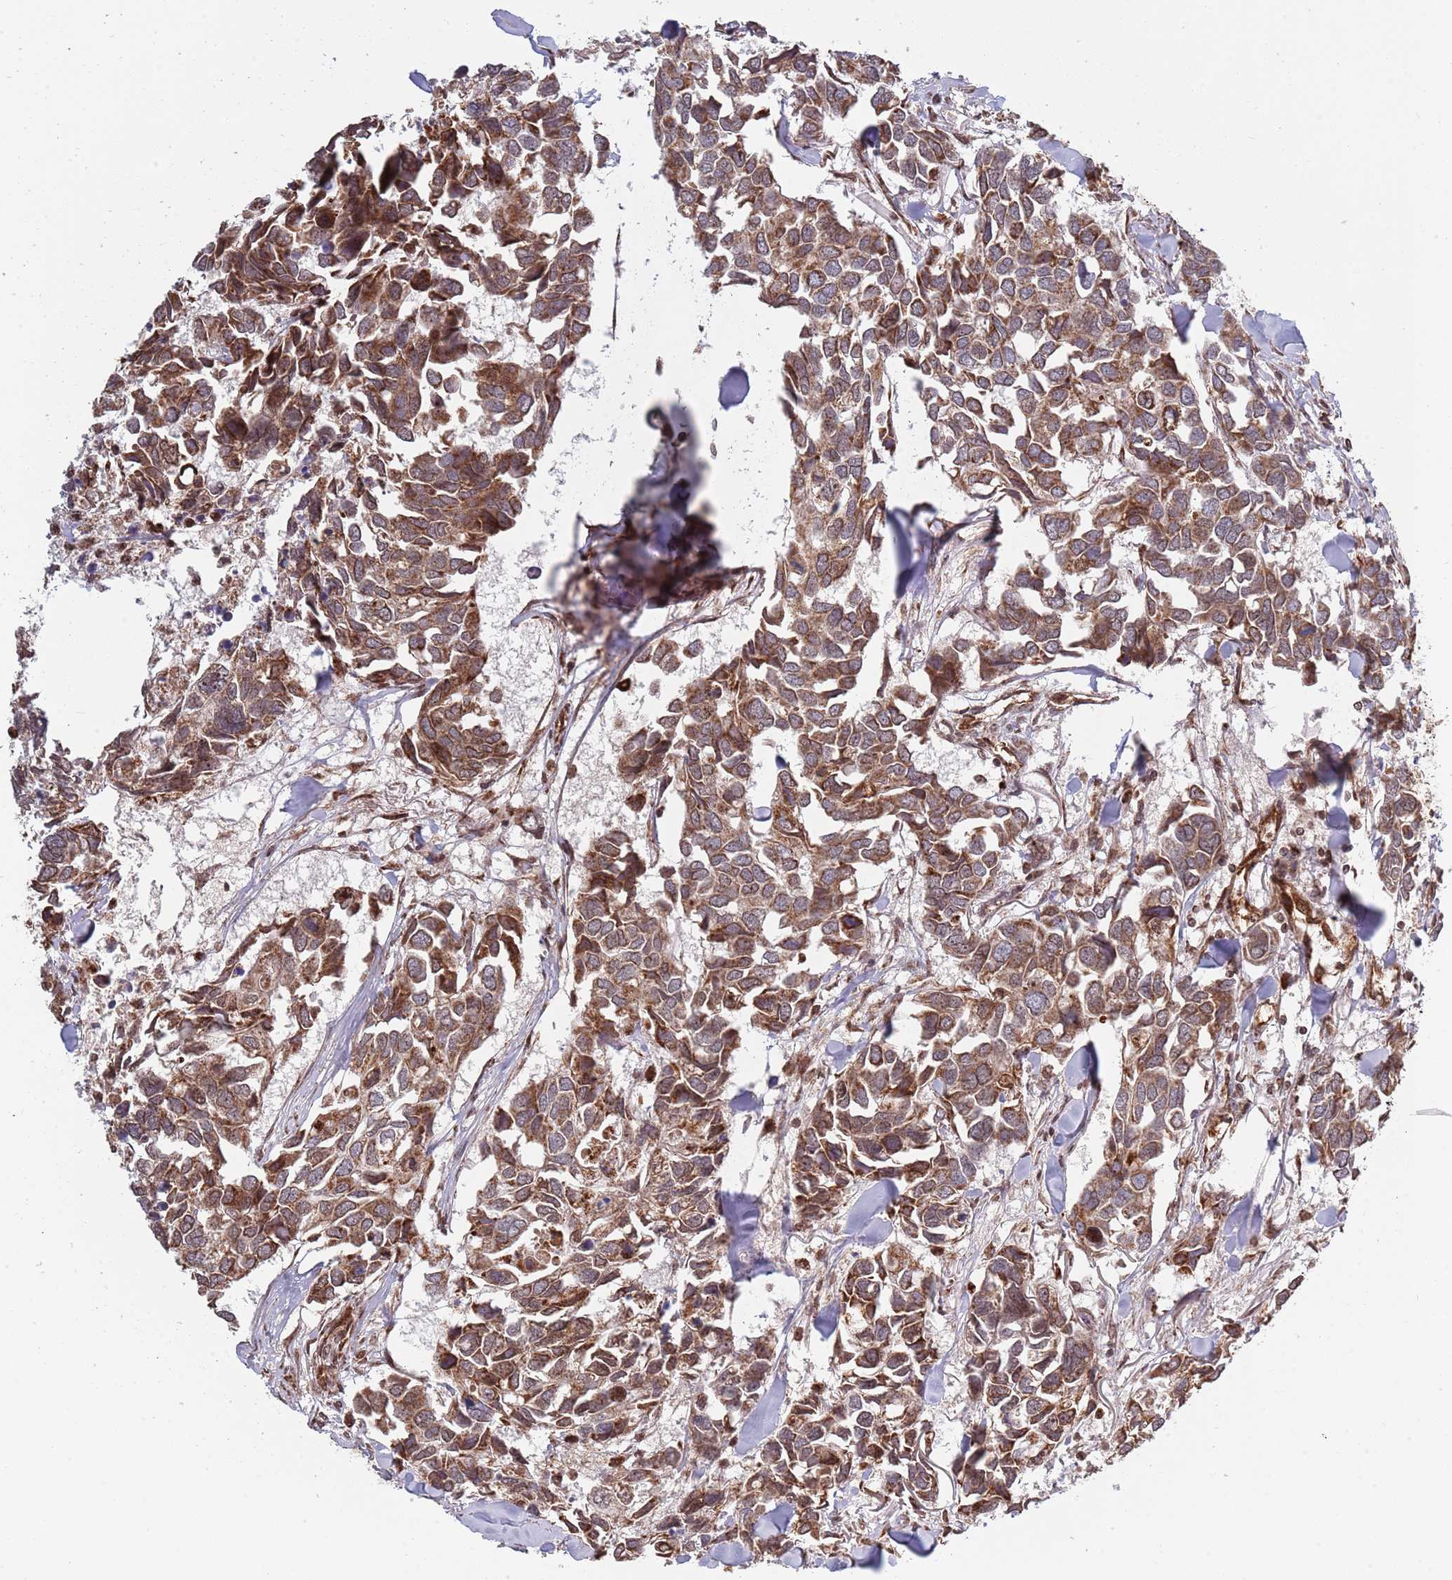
{"staining": {"intensity": "moderate", "quantity": ">75%", "location": "cytoplasmic/membranous"}, "tissue": "breast cancer", "cell_type": "Tumor cells", "image_type": "cancer", "snomed": [{"axis": "morphology", "description": "Duct carcinoma"}, {"axis": "topography", "description": "Breast"}], "caption": "A brown stain shows moderate cytoplasmic/membranous expression of a protein in human breast cancer (infiltrating ductal carcinoma) tumor cells.", "gene": "DCHS1", "patient": {"sex": "female", "age": 83}}